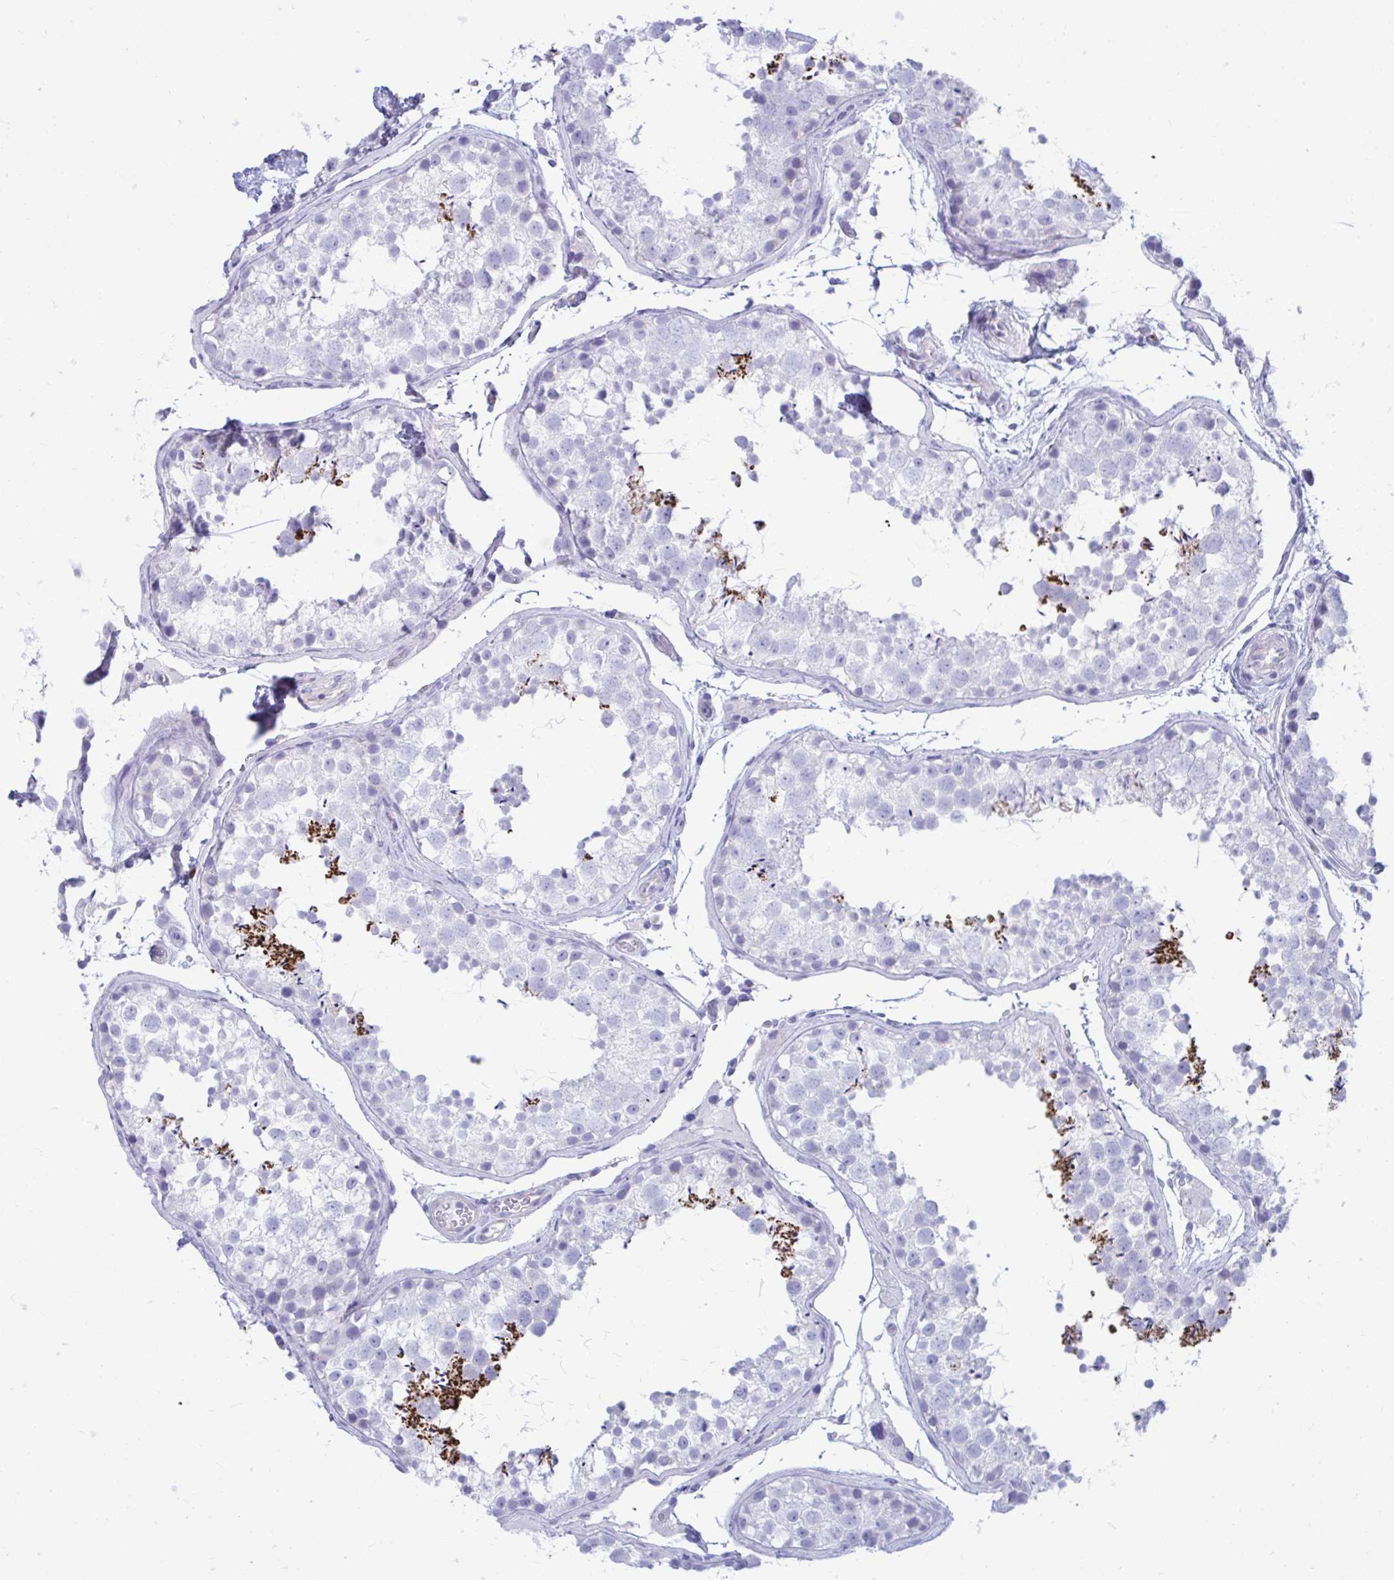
{"staining": {"intensity": "strong", "quantity": "<25%", "location": "cytoplasmic/membranous"}, "tissue": "testis", "cell_type": "Cells in seminiferous ducts", "image_type": "normal", "snomed": [{"axis": "morphology", "description": "Normal tissue, NOS"}, {"axis": "topography", "description": "Testis"}], "caption": "IHC (DAB) staining of unremarkable testis exhibits strong cytoplasmic/membranous protein staining in about <25% of cells in seminiferous ducts.", "gene": "SHISA8", "patient": {"sex": "male", "age": 29}}